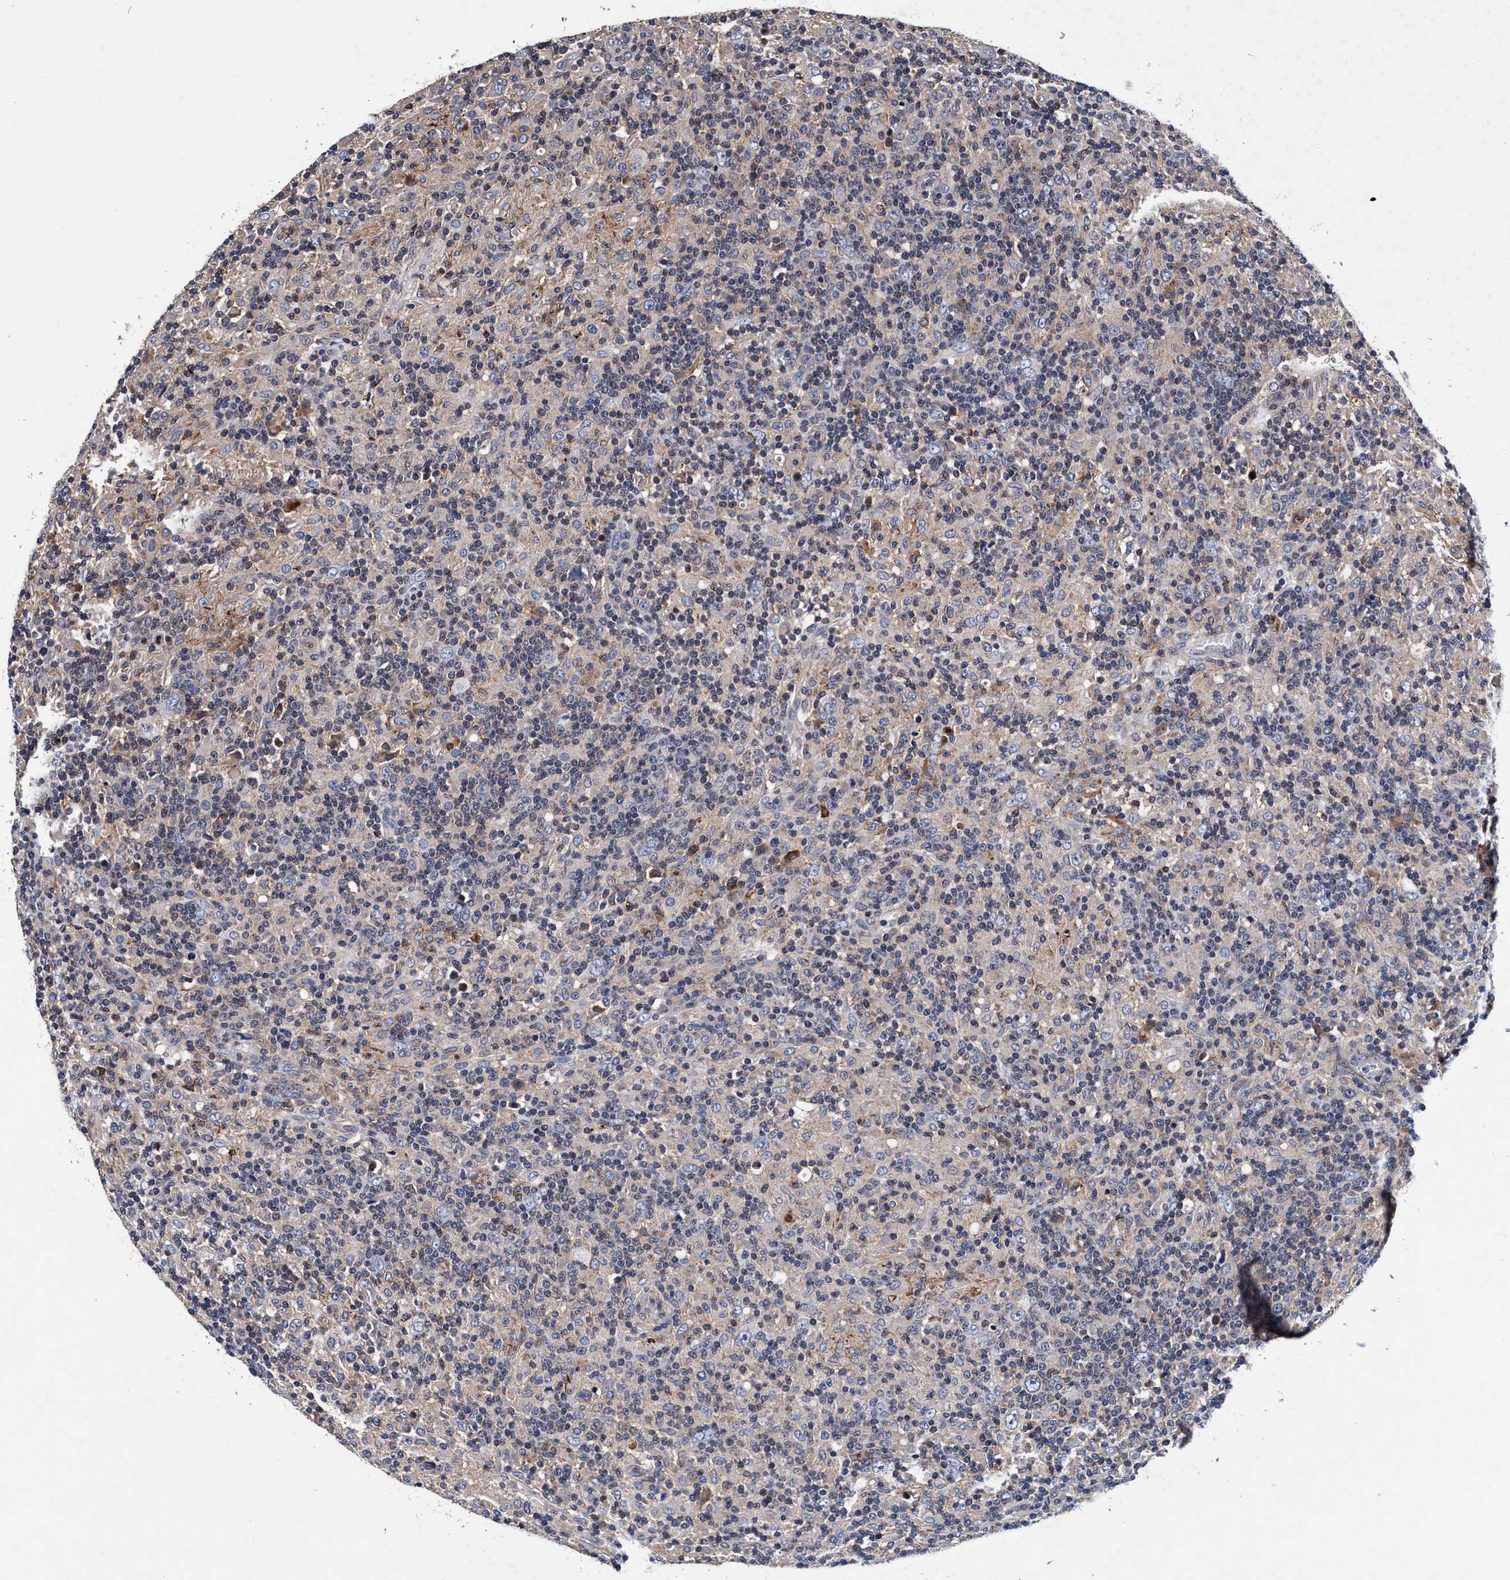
{"staining": {"intensity": "negative", "quantity": "none", "location": "none"}, "tissue": "lymphoma", "cell_type": "Tumor cells", "image_type": "cancer", "snomed": [{"axis": "morphology", "description": "Hodgkin's disease, NOS"}, {"axis": "topography", "description": "Lymph node"}], "caption": "This histopathology image is of Hodgkin's disease stained with IHC to label a protein in brown with the nuclei are counter-stained blue. There is no positivity in tumor cells. (Stains: DAB immunohistochemistry (IHC) with hematoxylin counter stain, Microscopy: brightfield microscopy at high magnification).", "gene": "RNF208", "patient": {"sex": "male", "age": 70}}